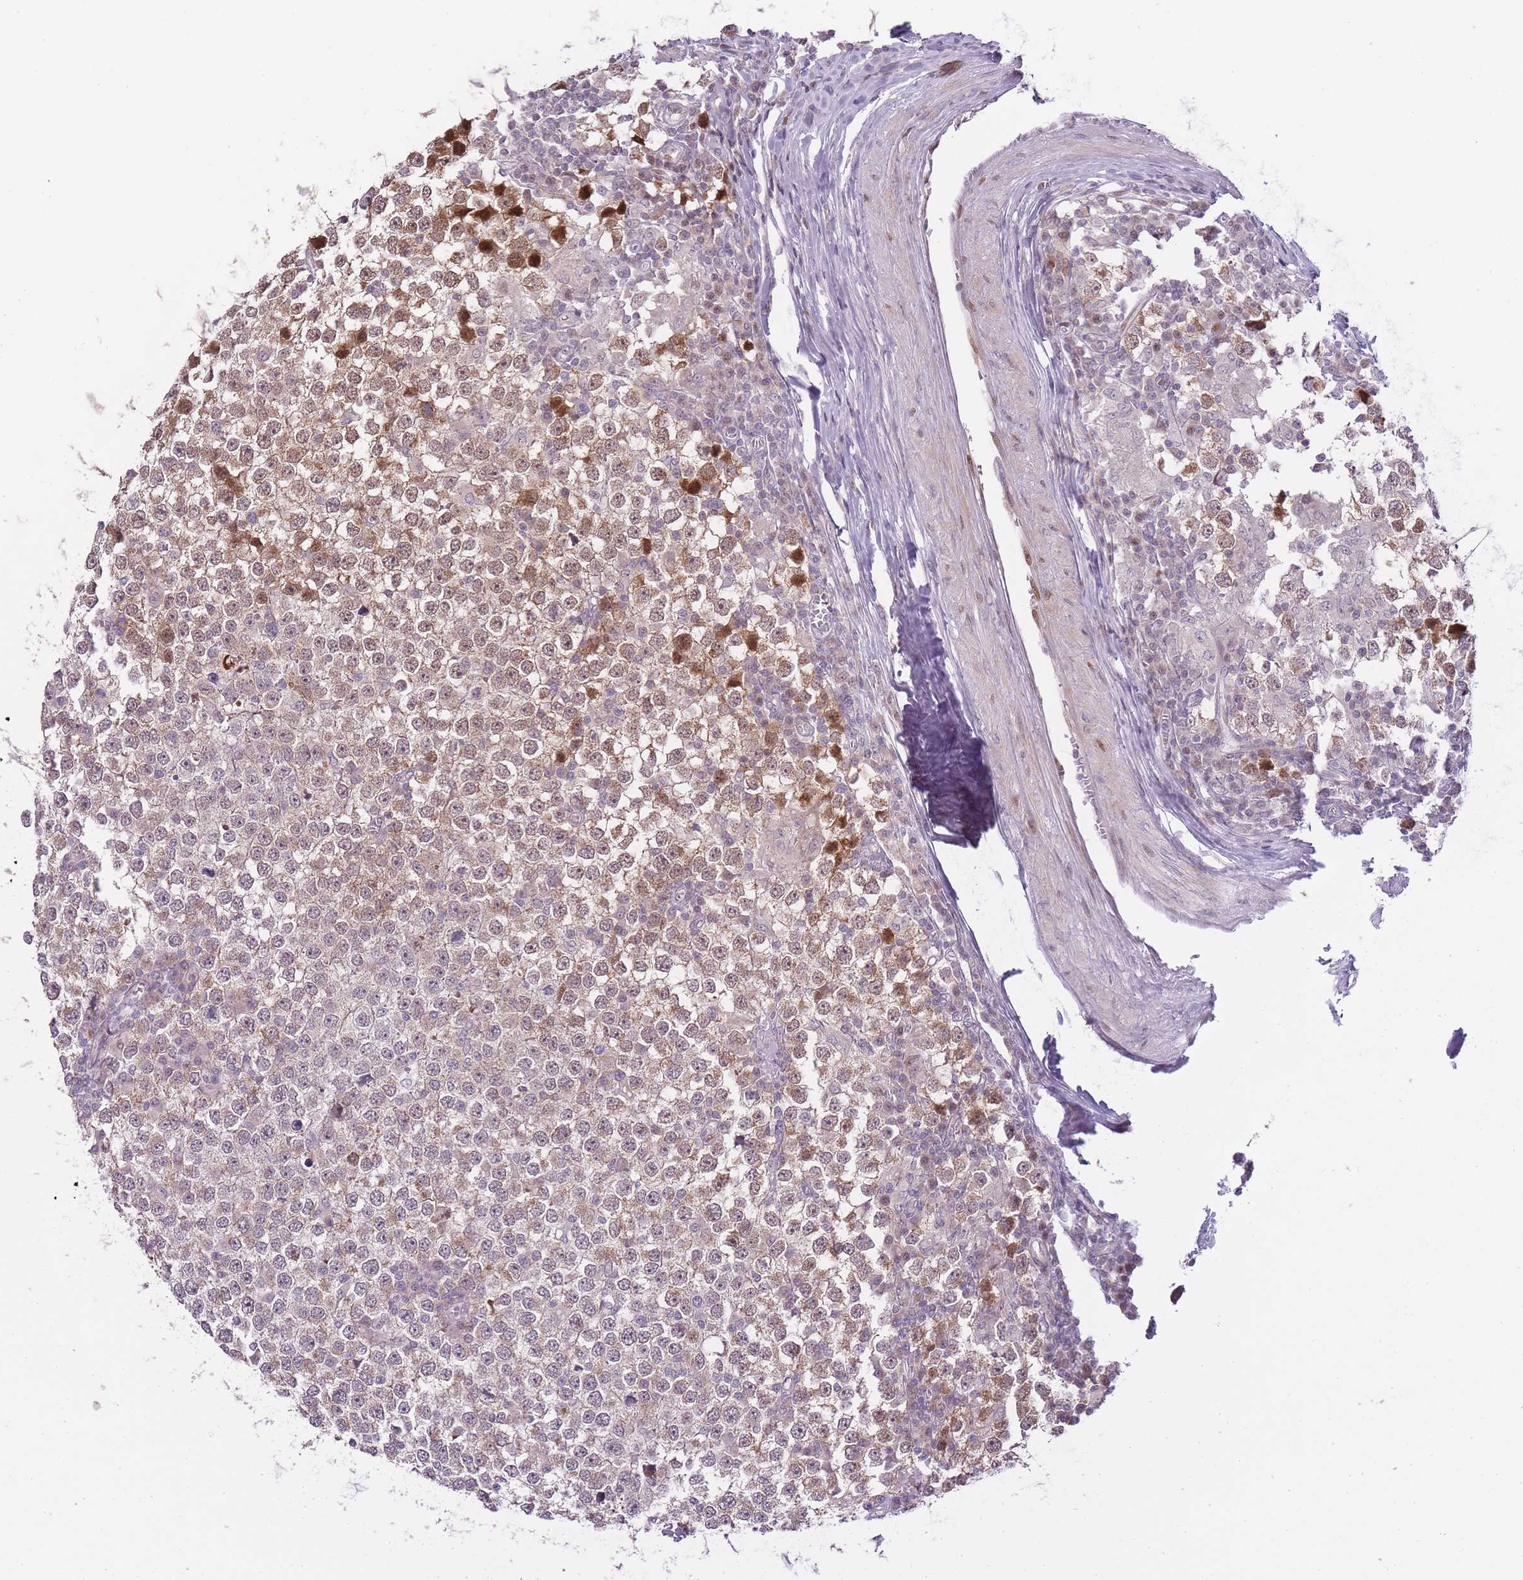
{"staining": {"intensity": "moderate", "quantity": "25%-75%", "location": "cytoplasmic/membranous,nuclear"}, "tissue": "testis cancer", "cell_type": "Tumor cells", "image_type": "cancer", "snomed": [{"axis": "morphology", "description": "Seminoma, NOS"}, {"axis": "topography", "description": "Testis"}], "caption": "This photomicrograph demonstrates immunohistochemistry staining of human seminoma (testis), with medium moderate cytoplasmic/membranous and nuclear staining in about 25%-75% of tumor cells.", "gene": "OGG1", "patient": {"sex": "male", "age": 65}}